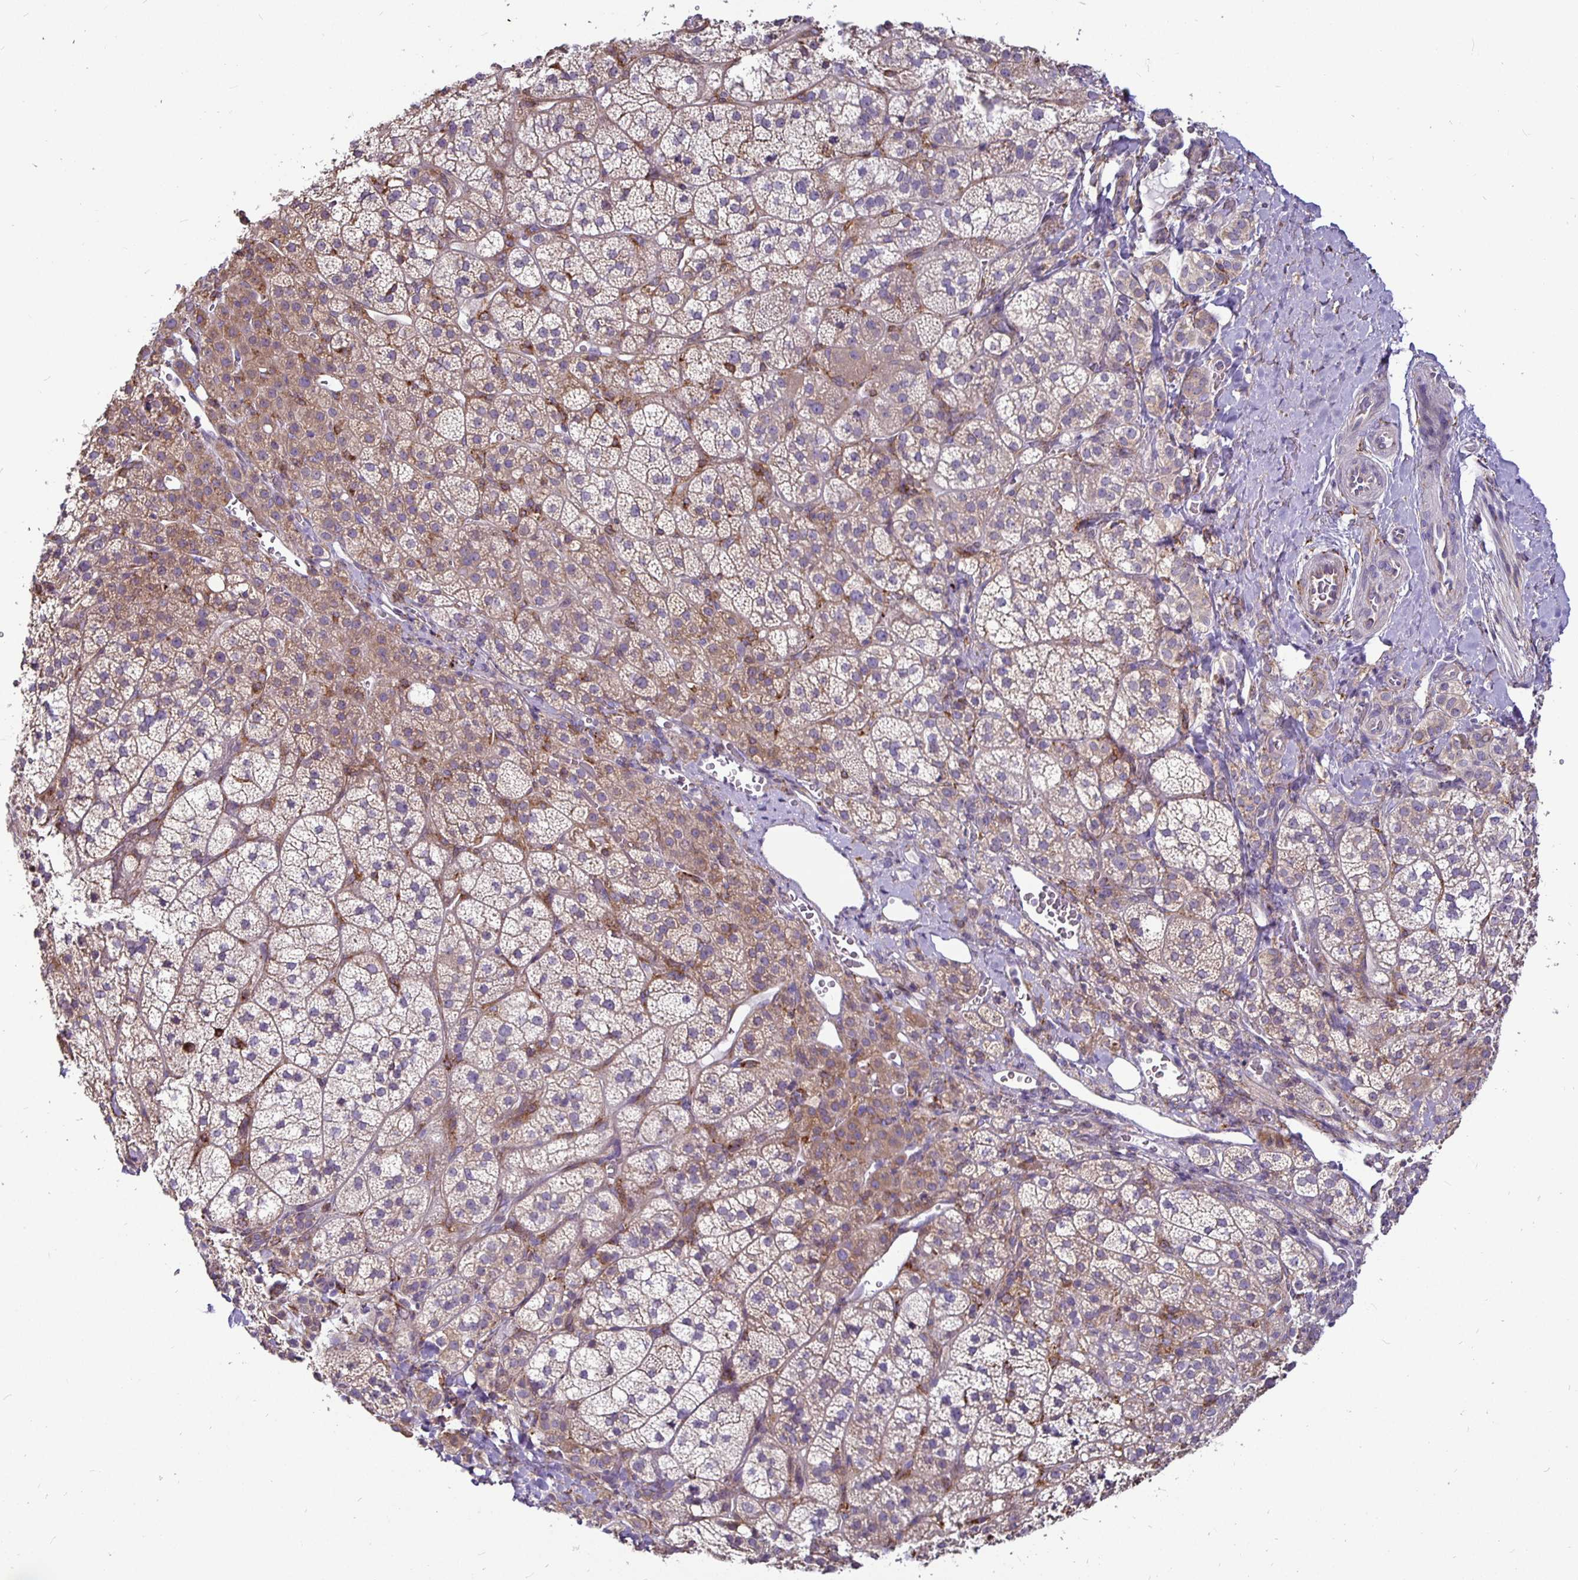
{"staining": {"intensity": "moderate", "quantity": "25%-75%", "location": "cytoplasmic/membranous"}, "tissue": "adrenal gland", "cell_type": "Glandular cells", "image_type": "normal", "snomed": [{"axis": "morphology", "description": "Normal tissue, NOS"}, {"axis": "topography", "description": "Adrenal gland"}], "caption": "A high-resolution micrograph shows immunohistochemistry (IHC) staining of unremarkable adrenal gland, which displays moderate cytoplasmic/membranous expression in approximately 25%-75% of glandular cells. (IHC, brightfield microscopy, high magnification).", "gene": "P4HA2", "patient": {"sex": "female", "age": 60}}